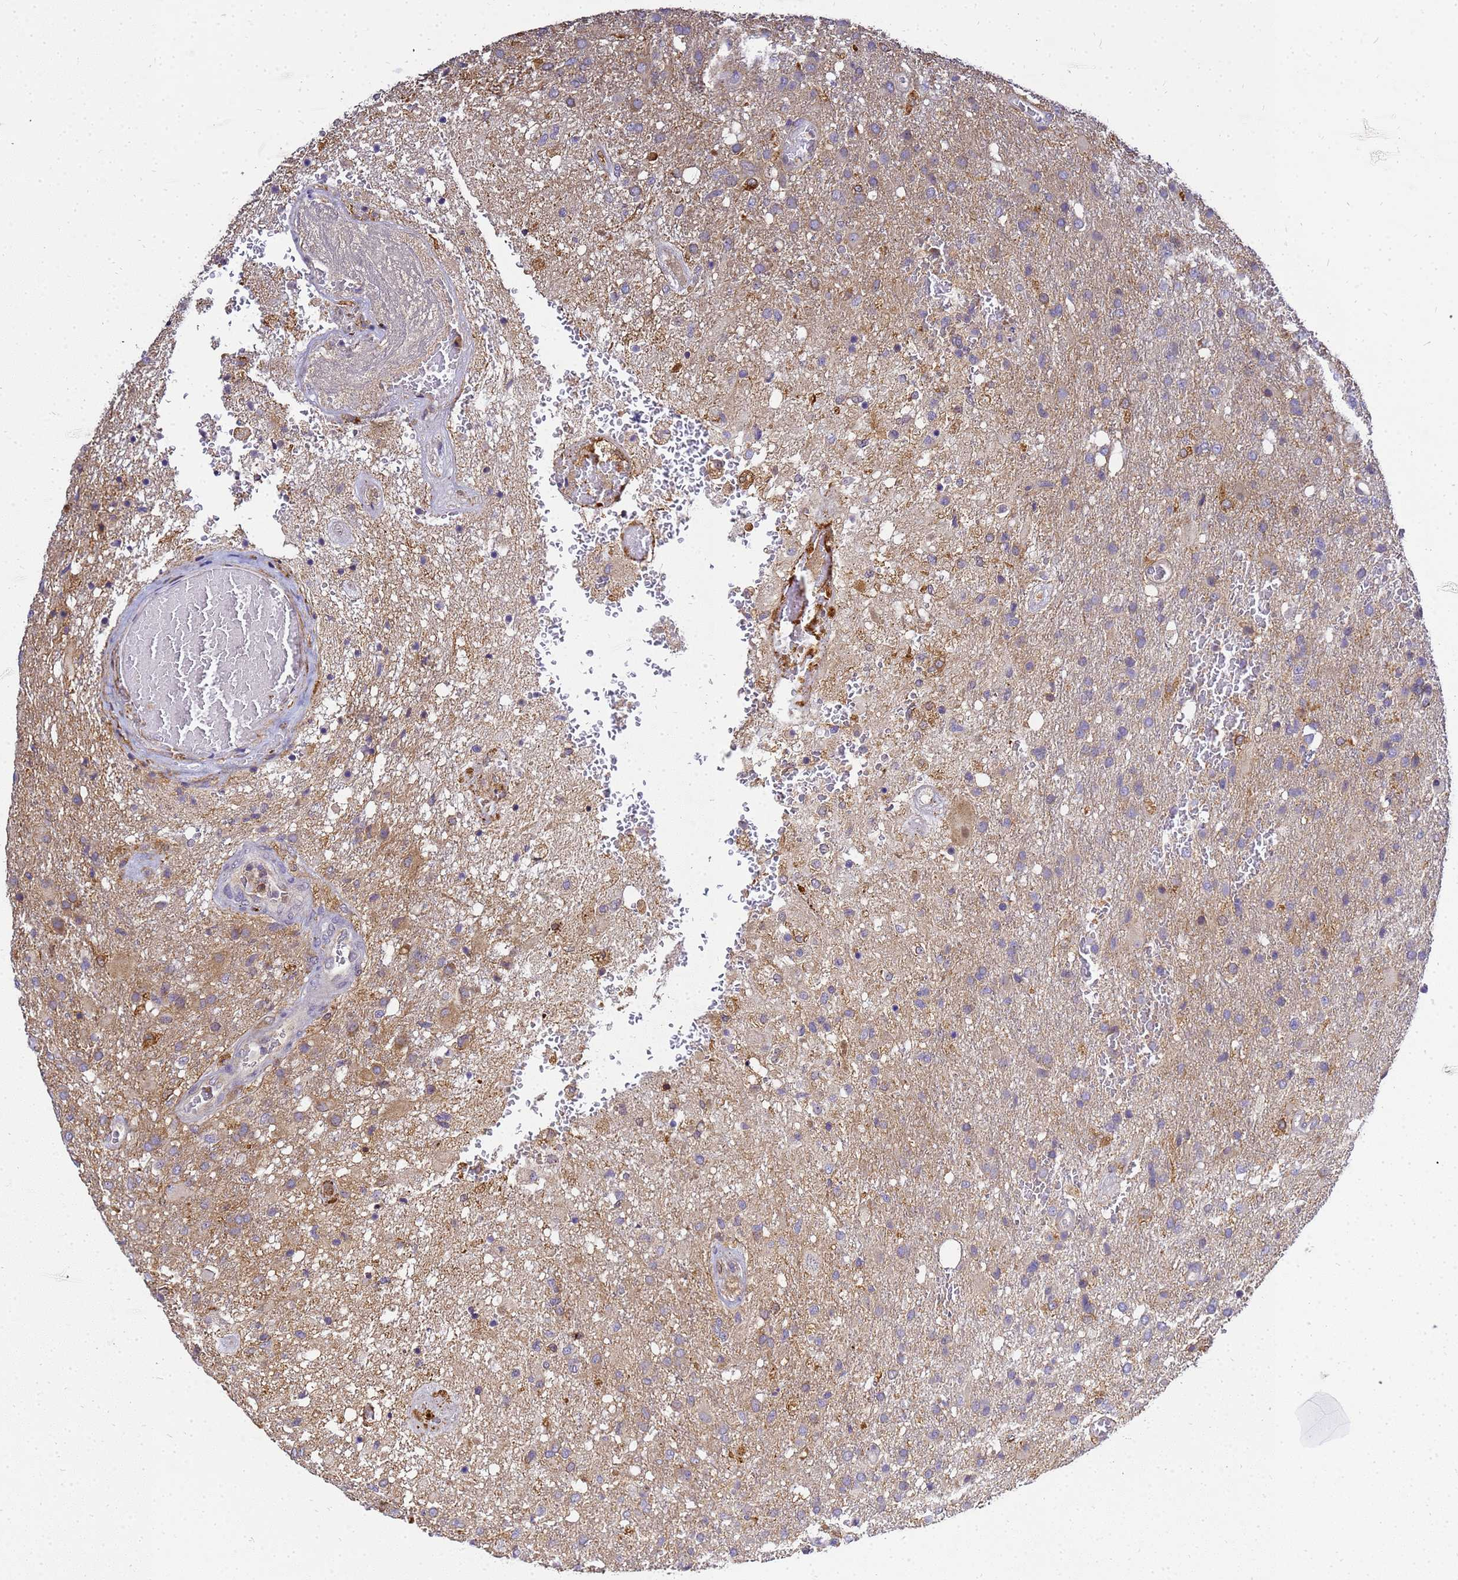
{"staining": {"intensity": "moderate", "quantity": "25%-75%", "location": "cytoplasmic/membranous"}, "tissue": "glioma", "cell_type": "Tumor cells", "image_type": "cancer", "snomed": [{"axis": "morphology", "description": "Glioma, malignant, High grade"}, {"axis": "topography", "description": "Brain"}], "caption": "This histopathology image reveals immunohistochemistry (IHC) staining of human malignant high-grade glioma, with medium moderate cytoplasmic/membranous positivity in about 25%-75% of tumor cells.", "gene": "ADPGK", "patient": {"sex": "female", "age": 74}}